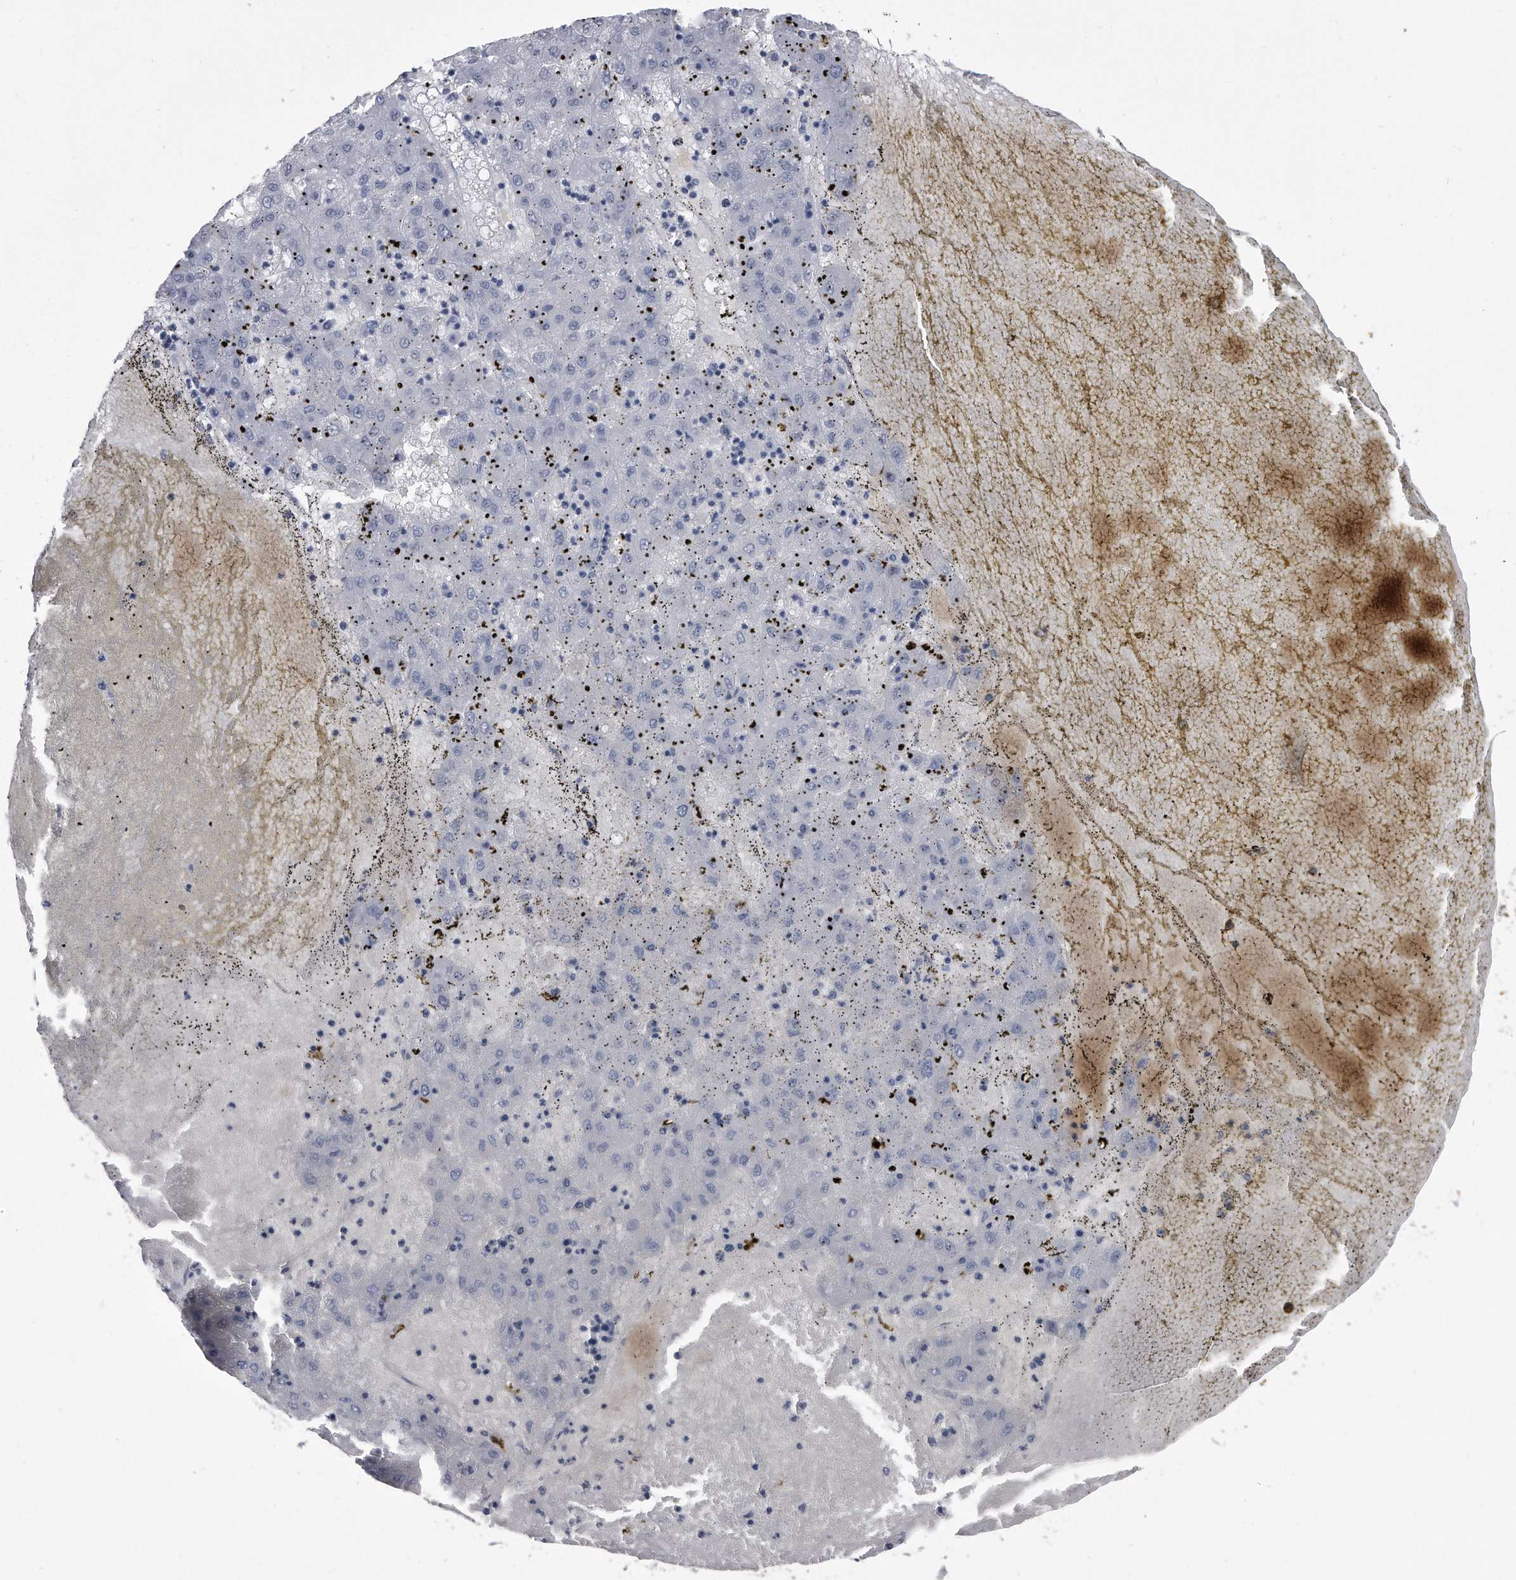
{"staining": {"intensity": "negative", "quantity": "none", "location": "none"}, "tissue": "liver cancer", "cell_type": "Tumor cells", "image_type": "cancer", "snomed": [{"axis": "morphology", "description": "Carcinoma, Hepatocellular, NOS"}, {"axis": "topography", "description": "Liver"}], "caption": "Immunohistochemical staining of liver cancer demonstrates no significant expression in tumor cells.", "gene": "PYGB", "patient": {"sex": "male", "age": 72}}